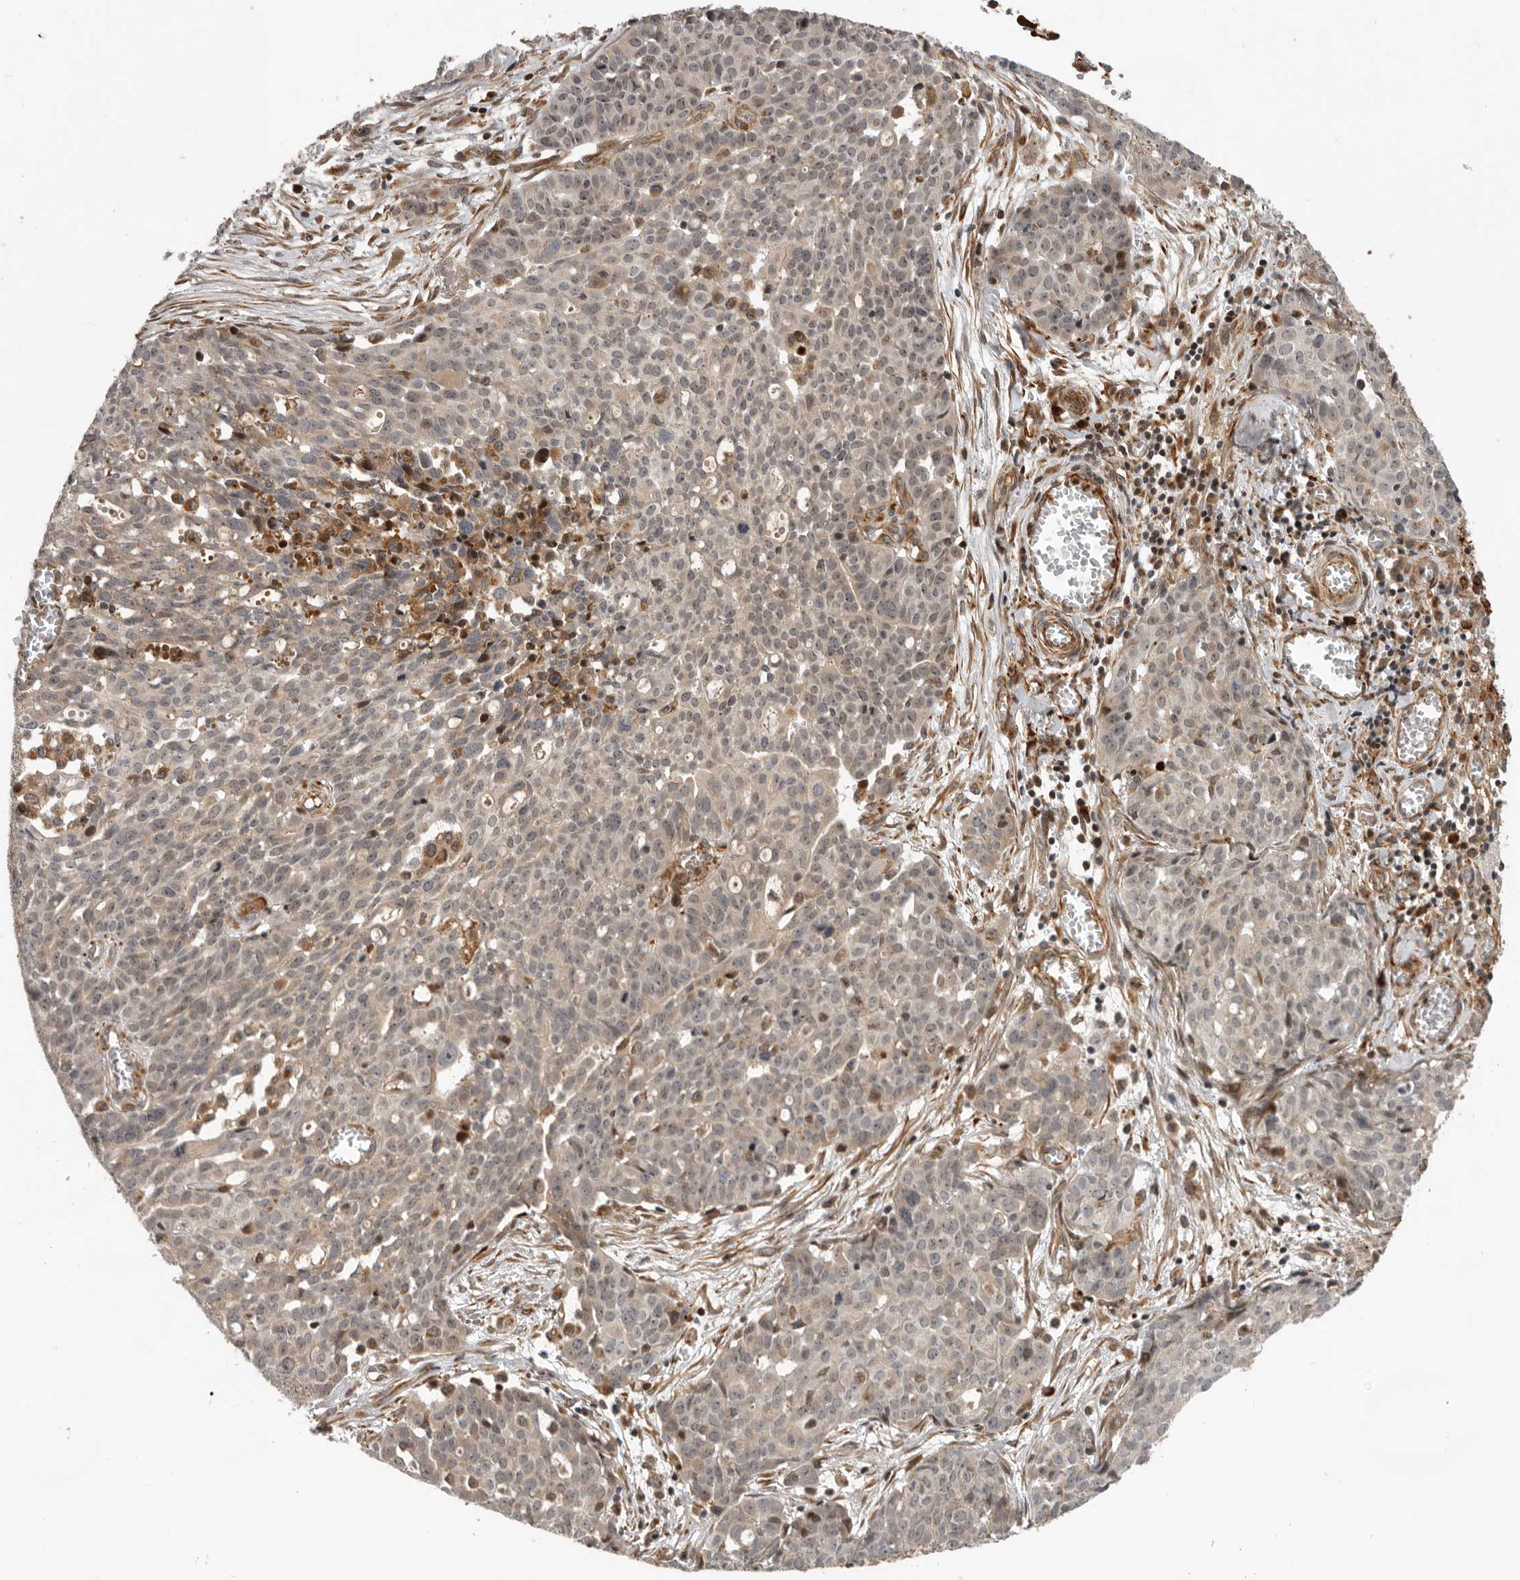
{"staining": {"intensity": "negative", "quantity": "none", "location": "none"}, "tissue": "ovarian cancer", "cell_type": "Tumor cells", "image_type": "cancer", "snomed": [{"axis": "morphology", "description": "Cystadenocarcinoma, serous, NOS"}, {"axis": "topography", "description": "Soft tissue"}, {"axis": "topography", "description": "Ovary"}], "caption": "Immunohistochemistry histopathology image of ovarian cancer (serous cystadenocarcinoma) stained for a protein (brown), which shows no staining in tumor cells.", "gene": "RNF157", "patient": {"sex": "female", "age": 57}}